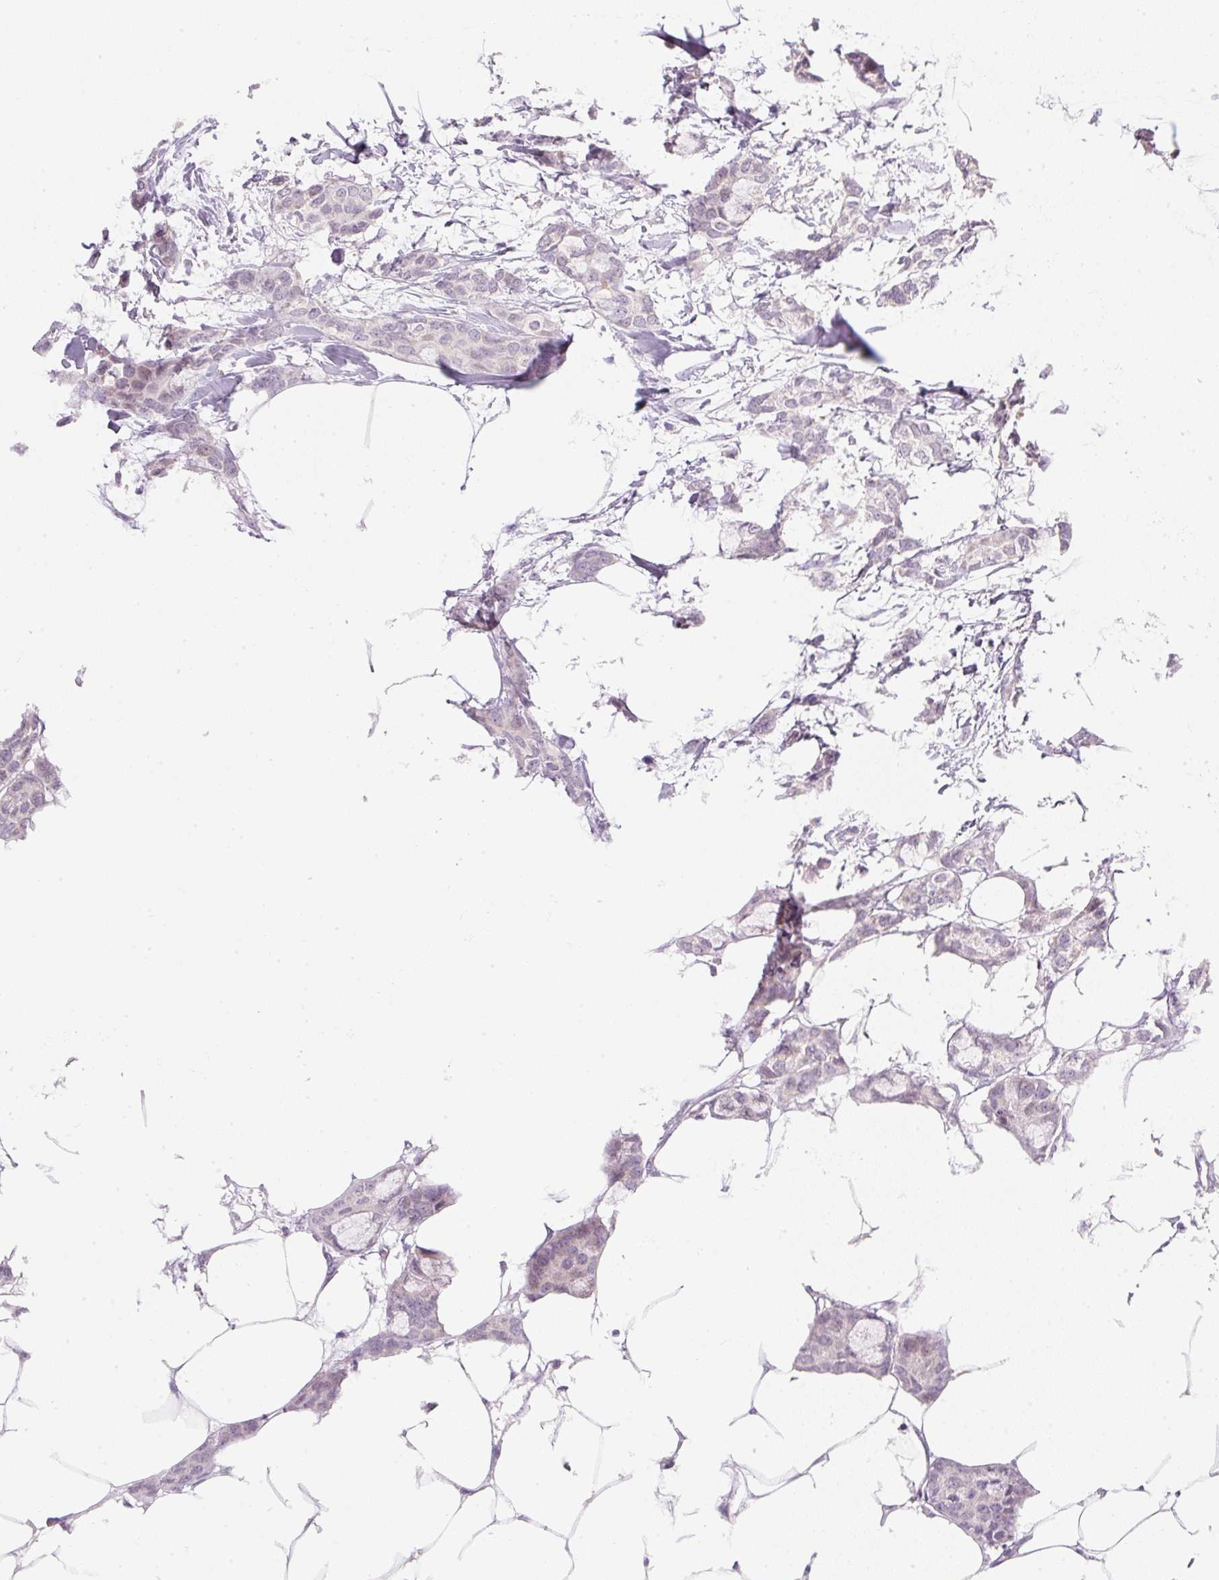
{"staining": {"intensity": "negative", "quantity": "none", "location": "none"}, "tissue": "breast cancer", "cell_type": "Tumor cells", "image_type": "cancer", "snomed": [{"axis": "morphology", "description": "Duct carcinoma"}, {"axis": "topography", "description": "Breast"}], "caption": "The photomicrograph reveals no significant staining in tumor cells of breast cancer.", "gene": "OMA1", "patient": {"sex": "female", "age": 73}}